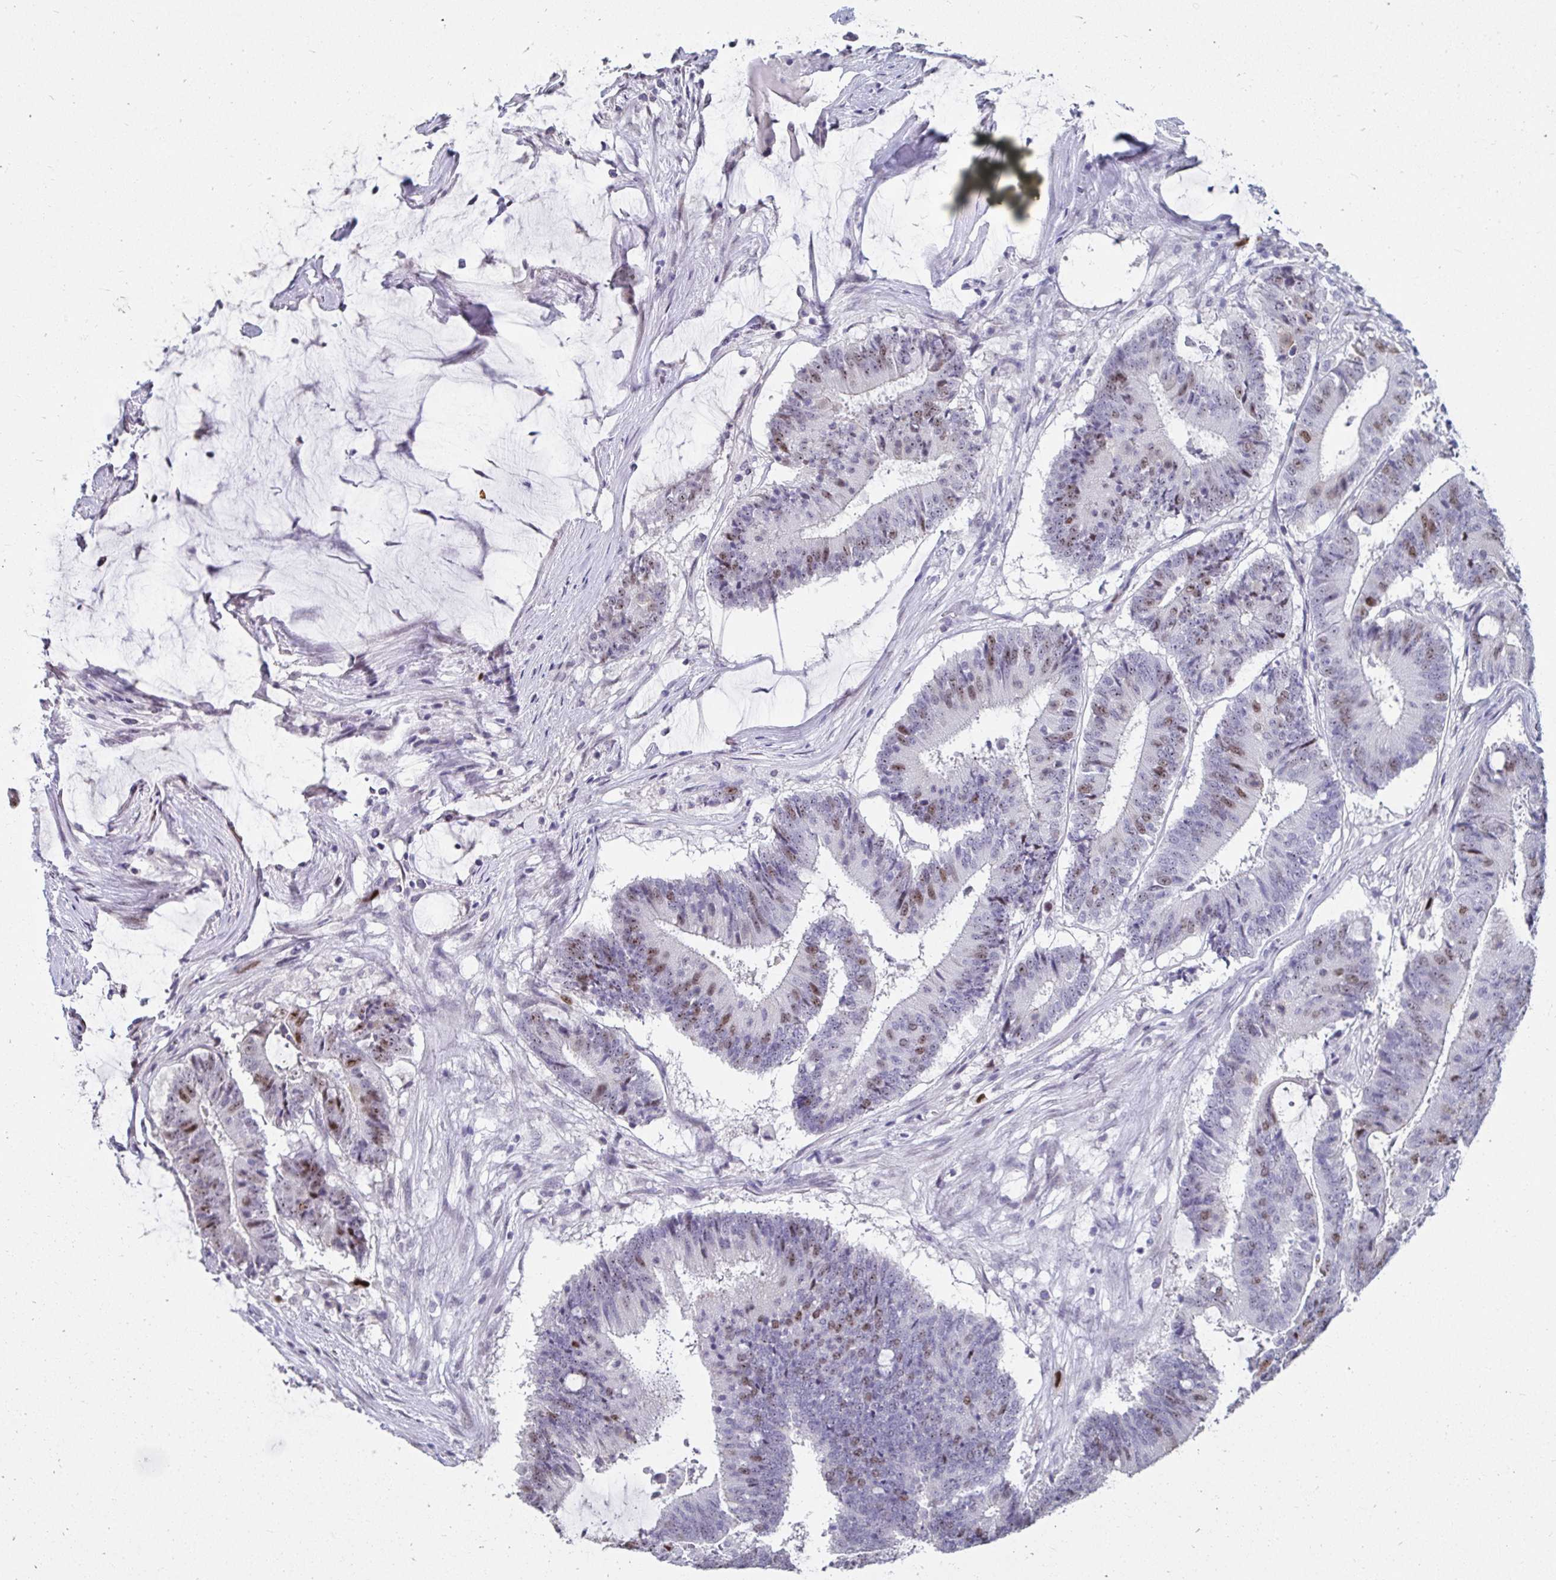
{"staining": {"intensity": "moderate", "quantity": "25%-75%", "location": "nuclear"}, "tissue": "colorectal cancer", "cell_type": "Tumor cells", "image_type": "cancer", "snomed": [{"axis": "morphology", "description": "Adenocarcinoma, NOS"}, {"axis": "topography", "description": "Colon"}], "caption": "A brown stain highlights moderate nuclear positivity of a protein in human colorectal cancer (adenocarcinoma) tumor cells. (IHC, brightfield microscopy, high magnification).", "gene": "ANLN", "patient": {"sex": "female", "age": 43}}